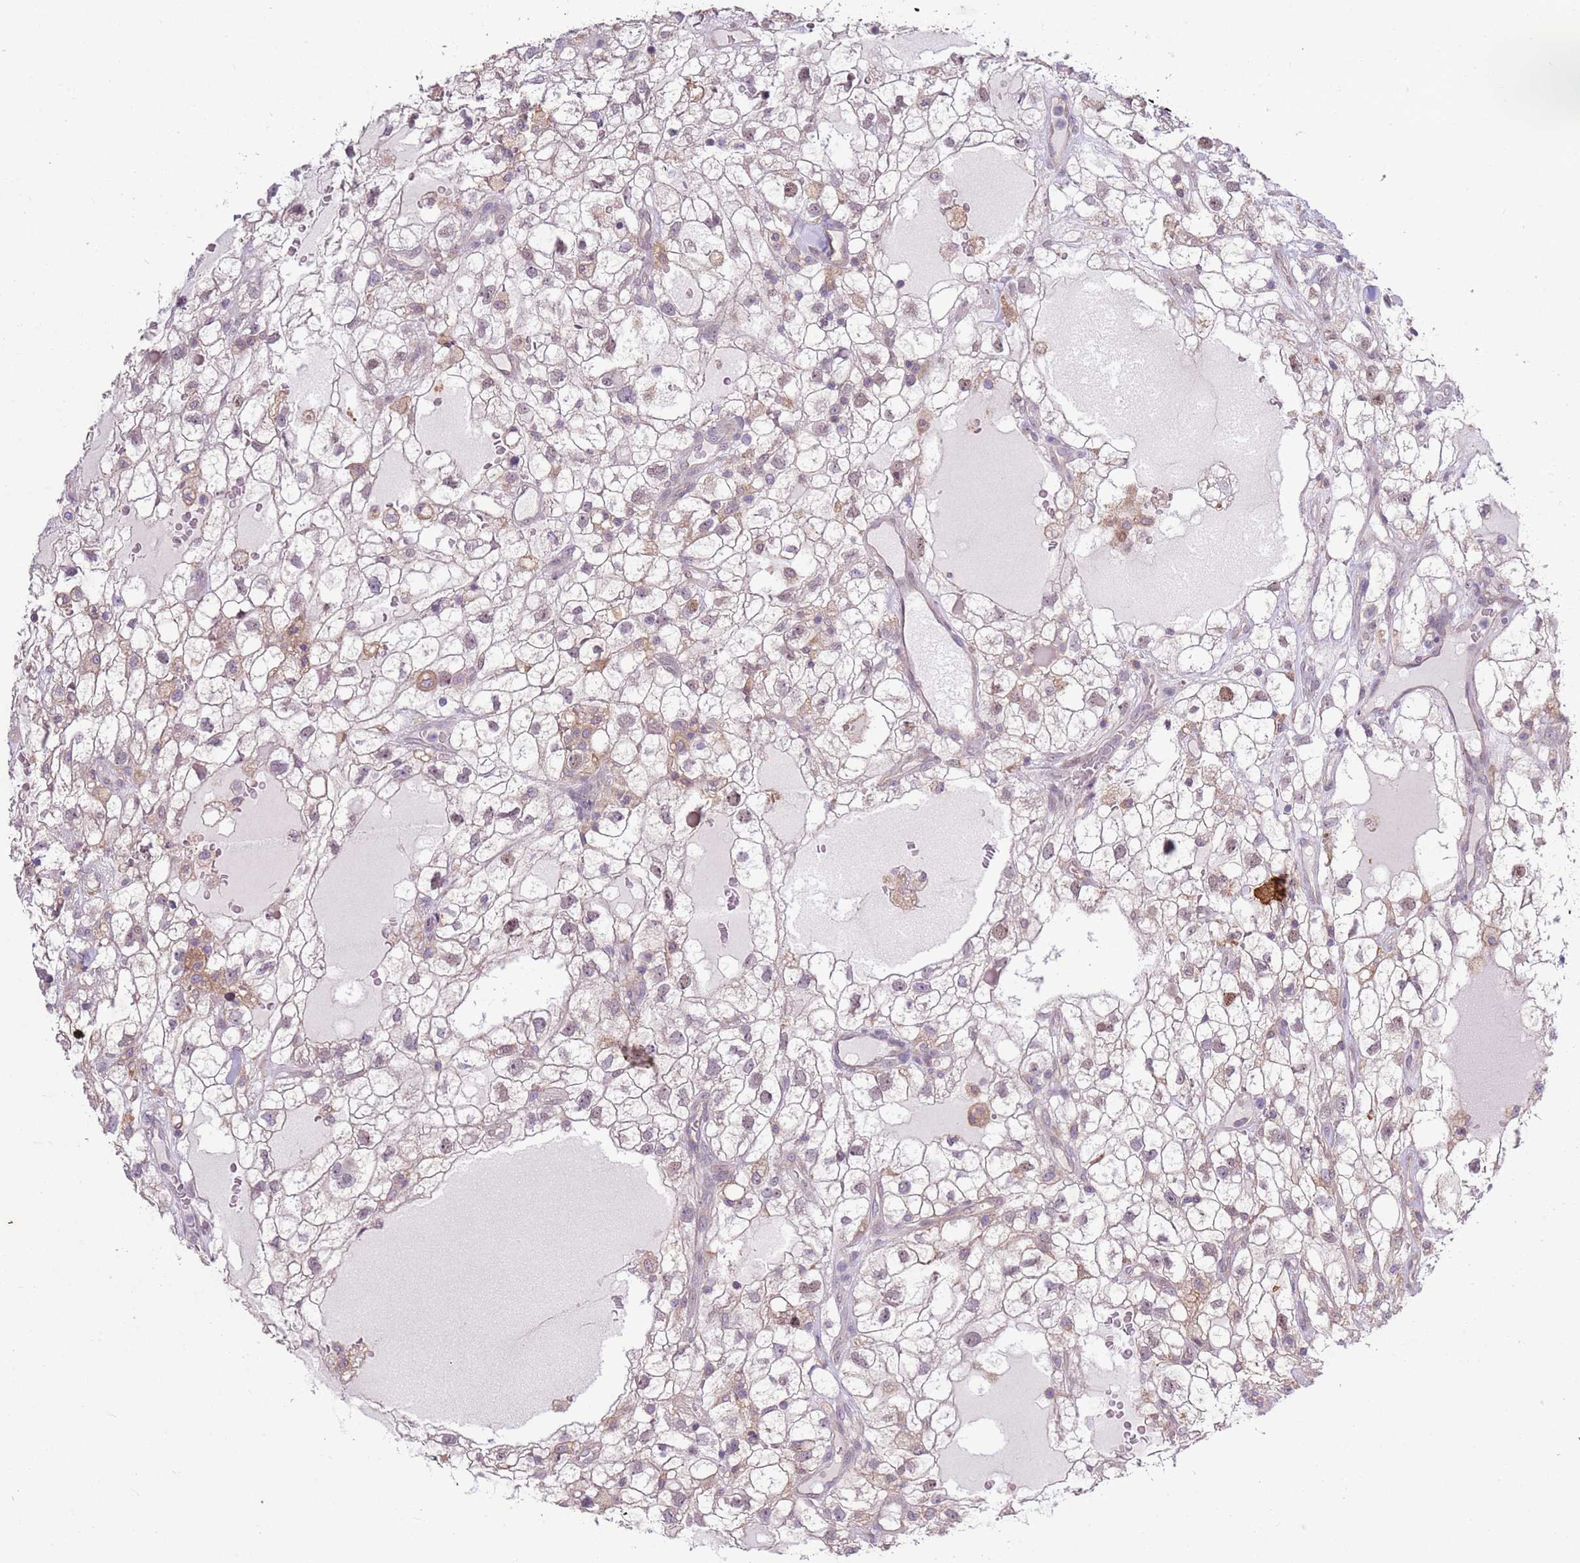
{"staining": {"intensity": "weak", "quantity": "25%-75%", "location": "cytoplasmic/membranous"}, "tissue": "renal cancer", "cell_type": "Tumor cells", "image_type": "cancer", "snomed": [{"axis": "morphology", "description": "Adenocarcinoma, NOS"}, {"axis": "topography", "description": "Kidney"}], "caption": "Adenocarcinoma (renal) stained with IHC displays weak cytoplasmic/membranous positivity in about 25%-75% of tumor cells.", "gene": "CAPN9", "patient": {"sex": "male", "age": 59}}